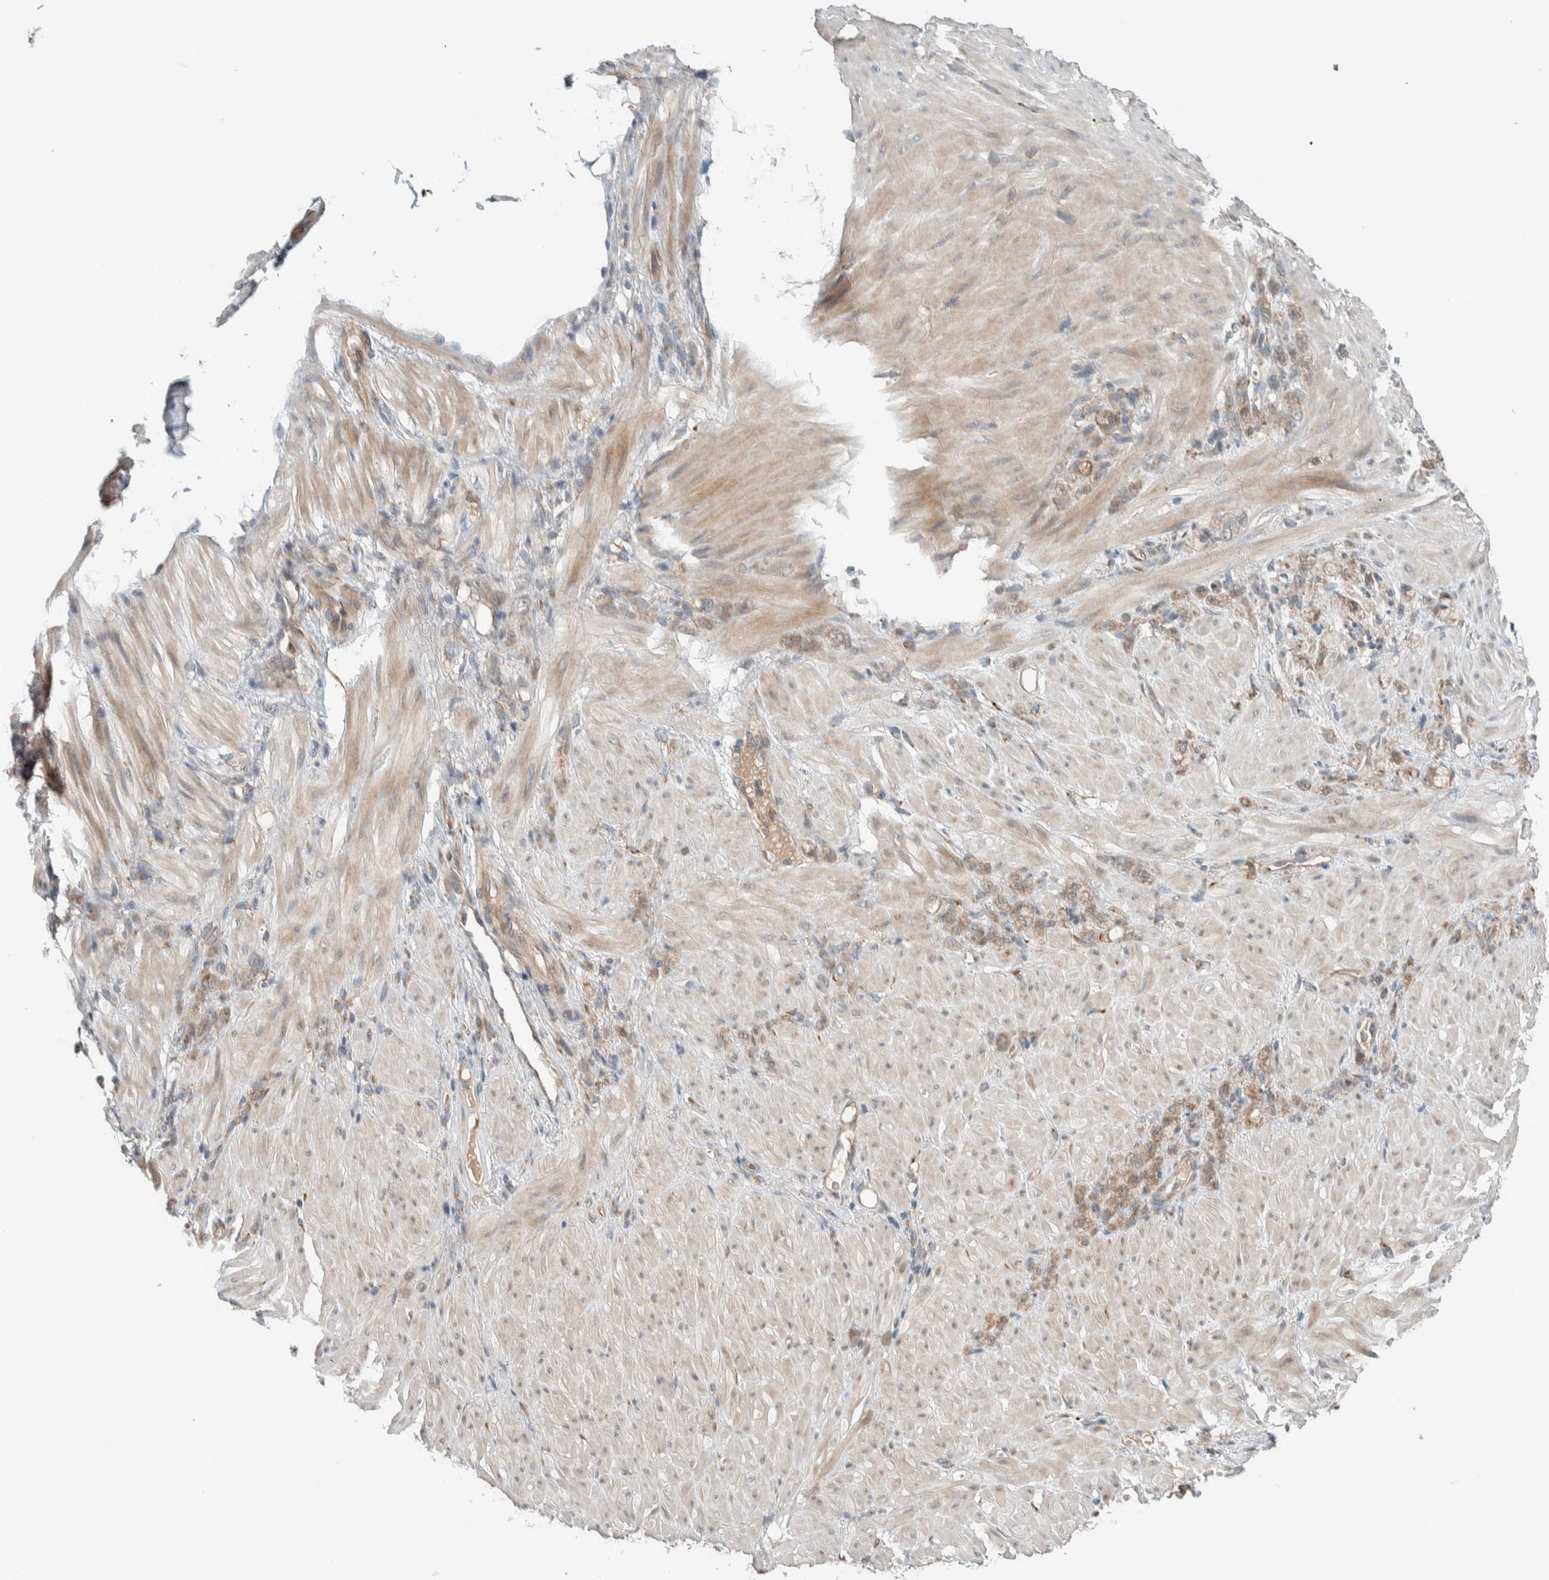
{"staining": {"intensity": "weak", "quantity": ">75%", "location": "cytoplasmic/membranous"}, "tissue": "stomach cancer", "cell_type": "Tumor cells", "image_type": "cancer", "snomed": [{"axis": "morphology", "description": "Normal tissue, NOS"}, {"axis": "morphology", "description": "Adenocarcinoma, NOS"}, {"axis": "topography", "description": "Stomach"}], "caption": "Immunohistochemical staining of stomach adenocarcinoma displays weak cytoplasmic/membranous protein staining in about >75% of tumor cells.", "gene": "CTBP2", "patient": {"sex": "male", "age": 82}}